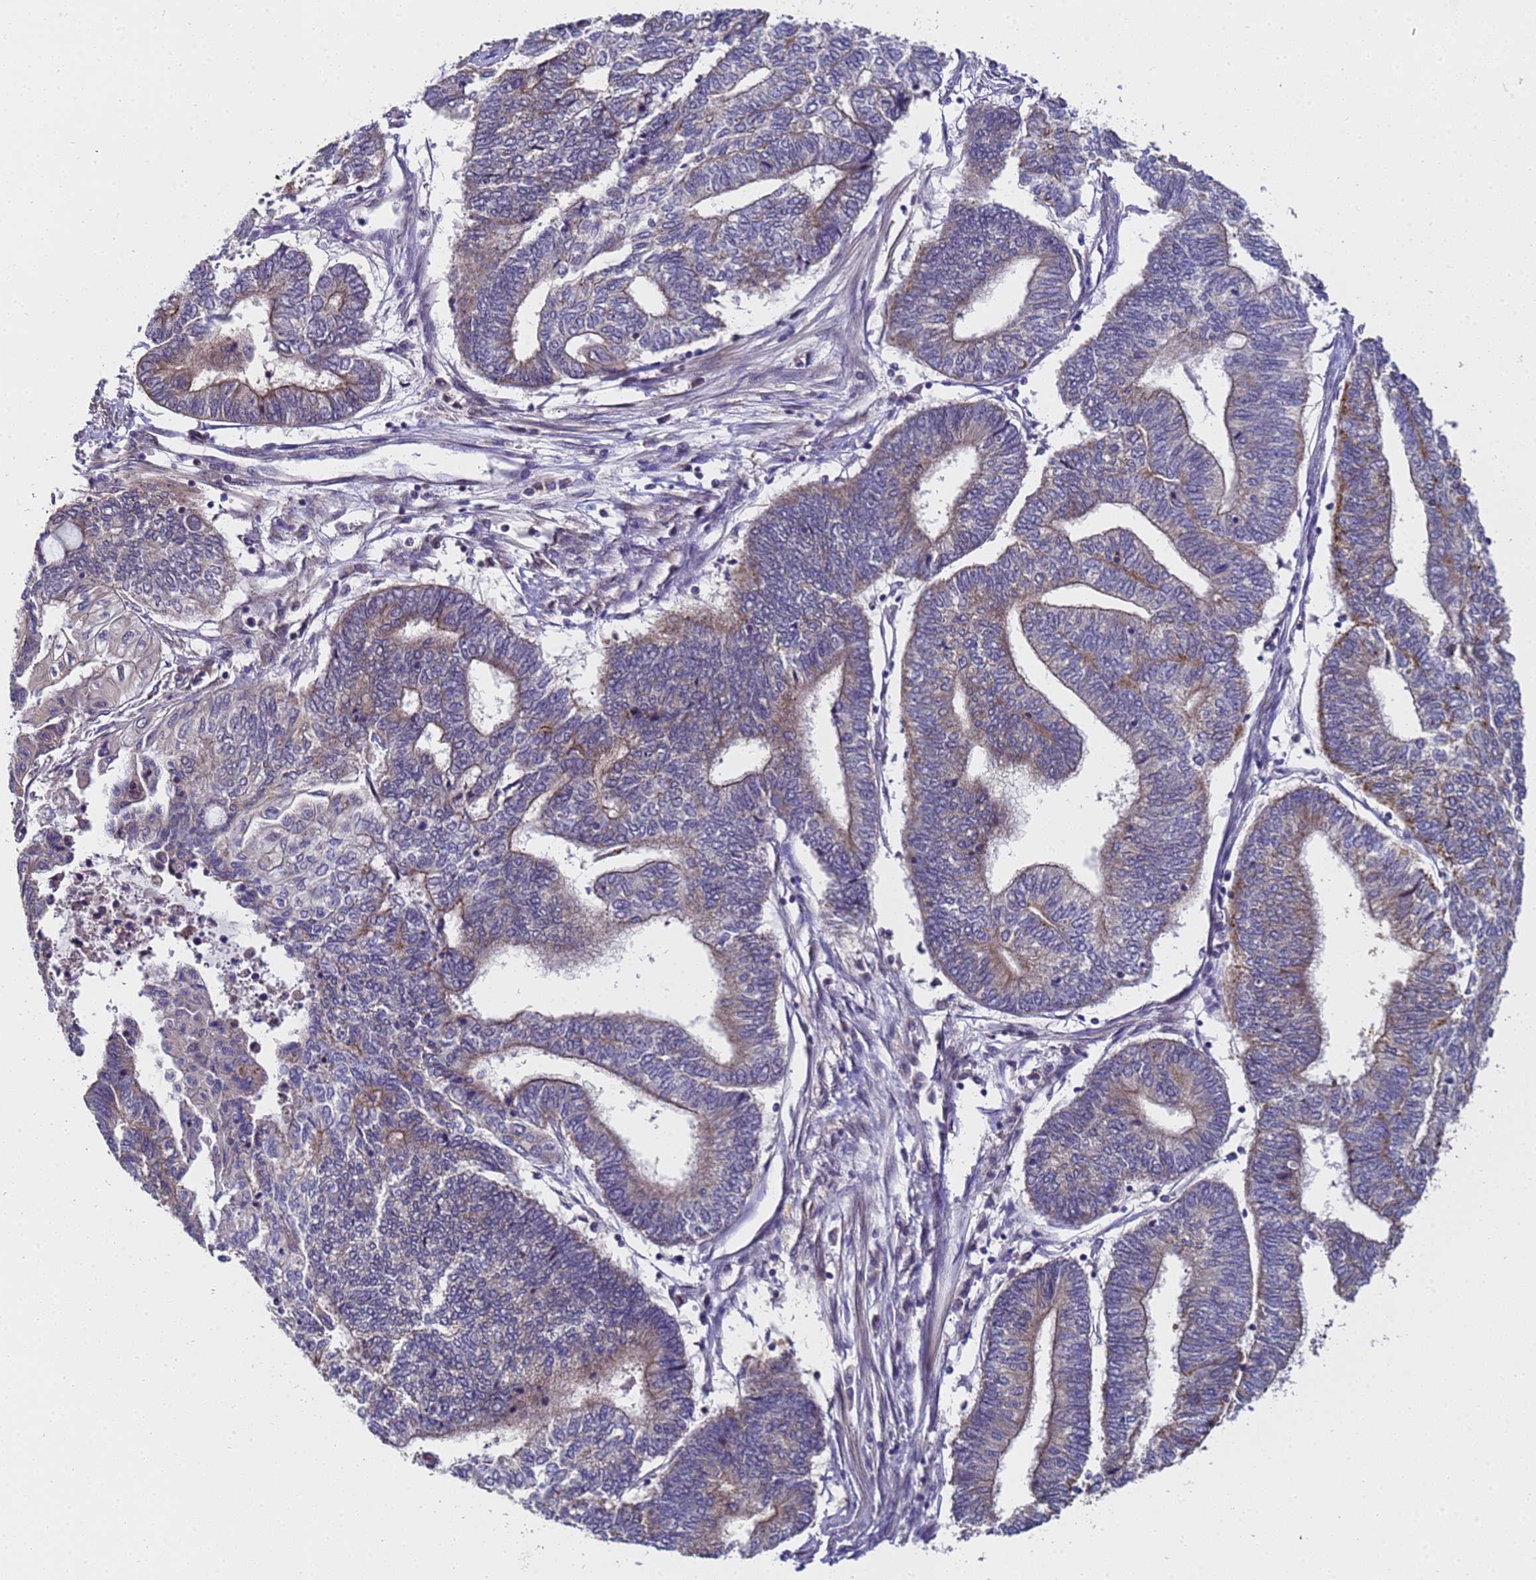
{"staining": {"intensity": "moderate", "quantity": "<25%", "location": "cytoplasmic/membranous"}, "tissue": "endometrial cancer", "cell_type": "Tumor cells", "image_type": "cancer", "snomed": [{"axis": "morphology", "description": "Adenocarcinoma, NOS"}, {"axis": "topography", "description": "Uterus"}, {"axis": "topography", "description": "Endometrium"}], "caption": "This image displays immunohistochemistry (IHC) staining of human endometrial cancer (adenocarcinoma), with low moderate cytoplasmic/membranous expression in about <25% of tumor cells.", "gene": "ANAPC13", "patient": {"sex": "female", "age": 70}}